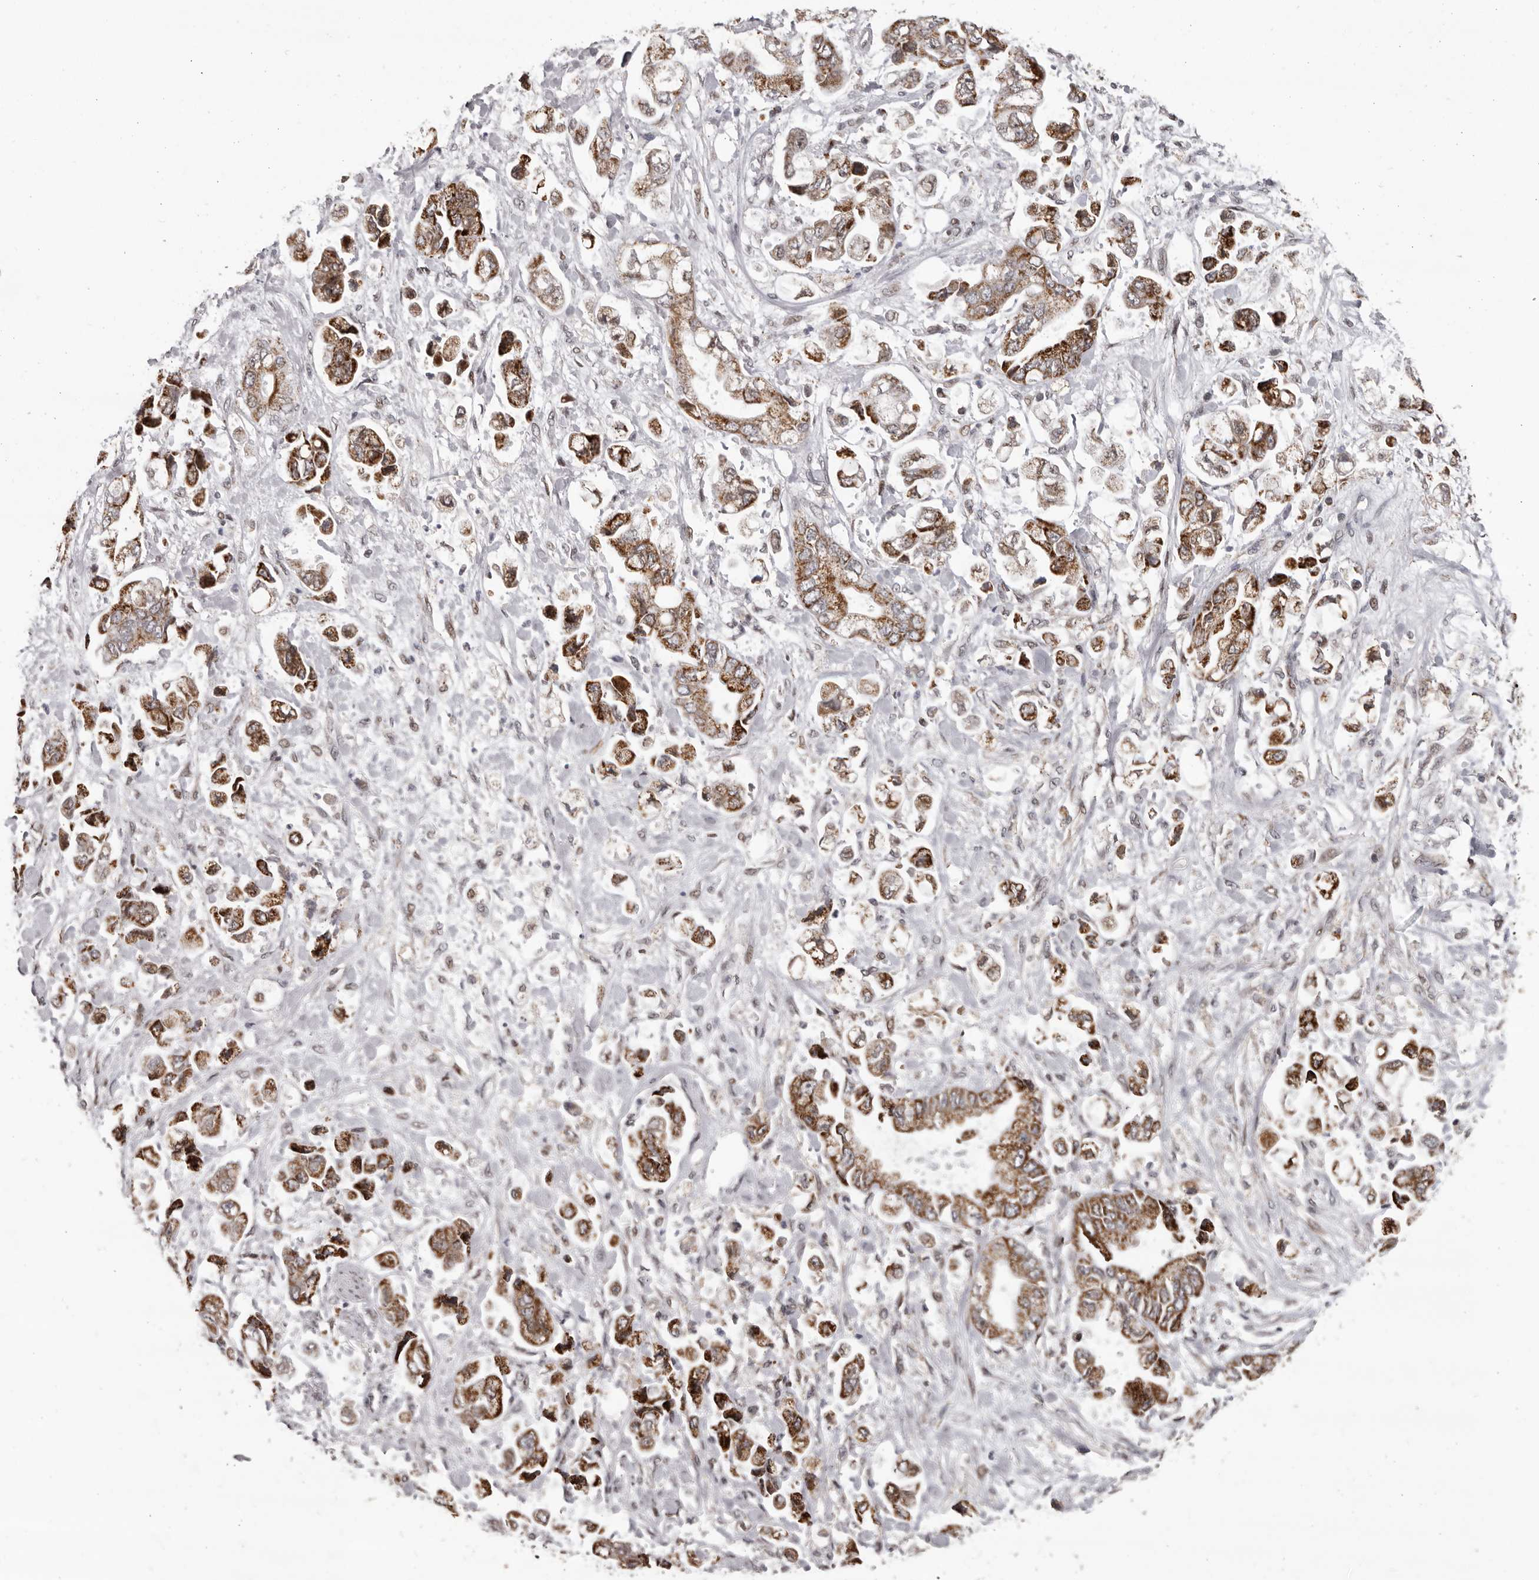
{"staining": {"intensity": "moderate", "quantity": ">75%", "location": "cytoplasmic/membranous,nuclear"}, "tissue": "stomach cancer", "cell_type": "Tumor cells", "image_type": "cancer", "snomed": [{"axis": "morphology", "description": "Normal tissue, NOS"}, {"axis": "morphology", "description": "Adenocarcinoma, NOS"}, {"axis": "topography", "description": "Stomach"}], "caption": "DAB (3,3'-diaminobenzidine) immunohistochemical staining of human stomach adenocarcinoma demonstrates moderate cytoplasmic/membranous and nuclear protein staining in approximately >75% of tumor cells.", "gene": "C17orf99", "patient": {"sex": "male", "age": 62}}